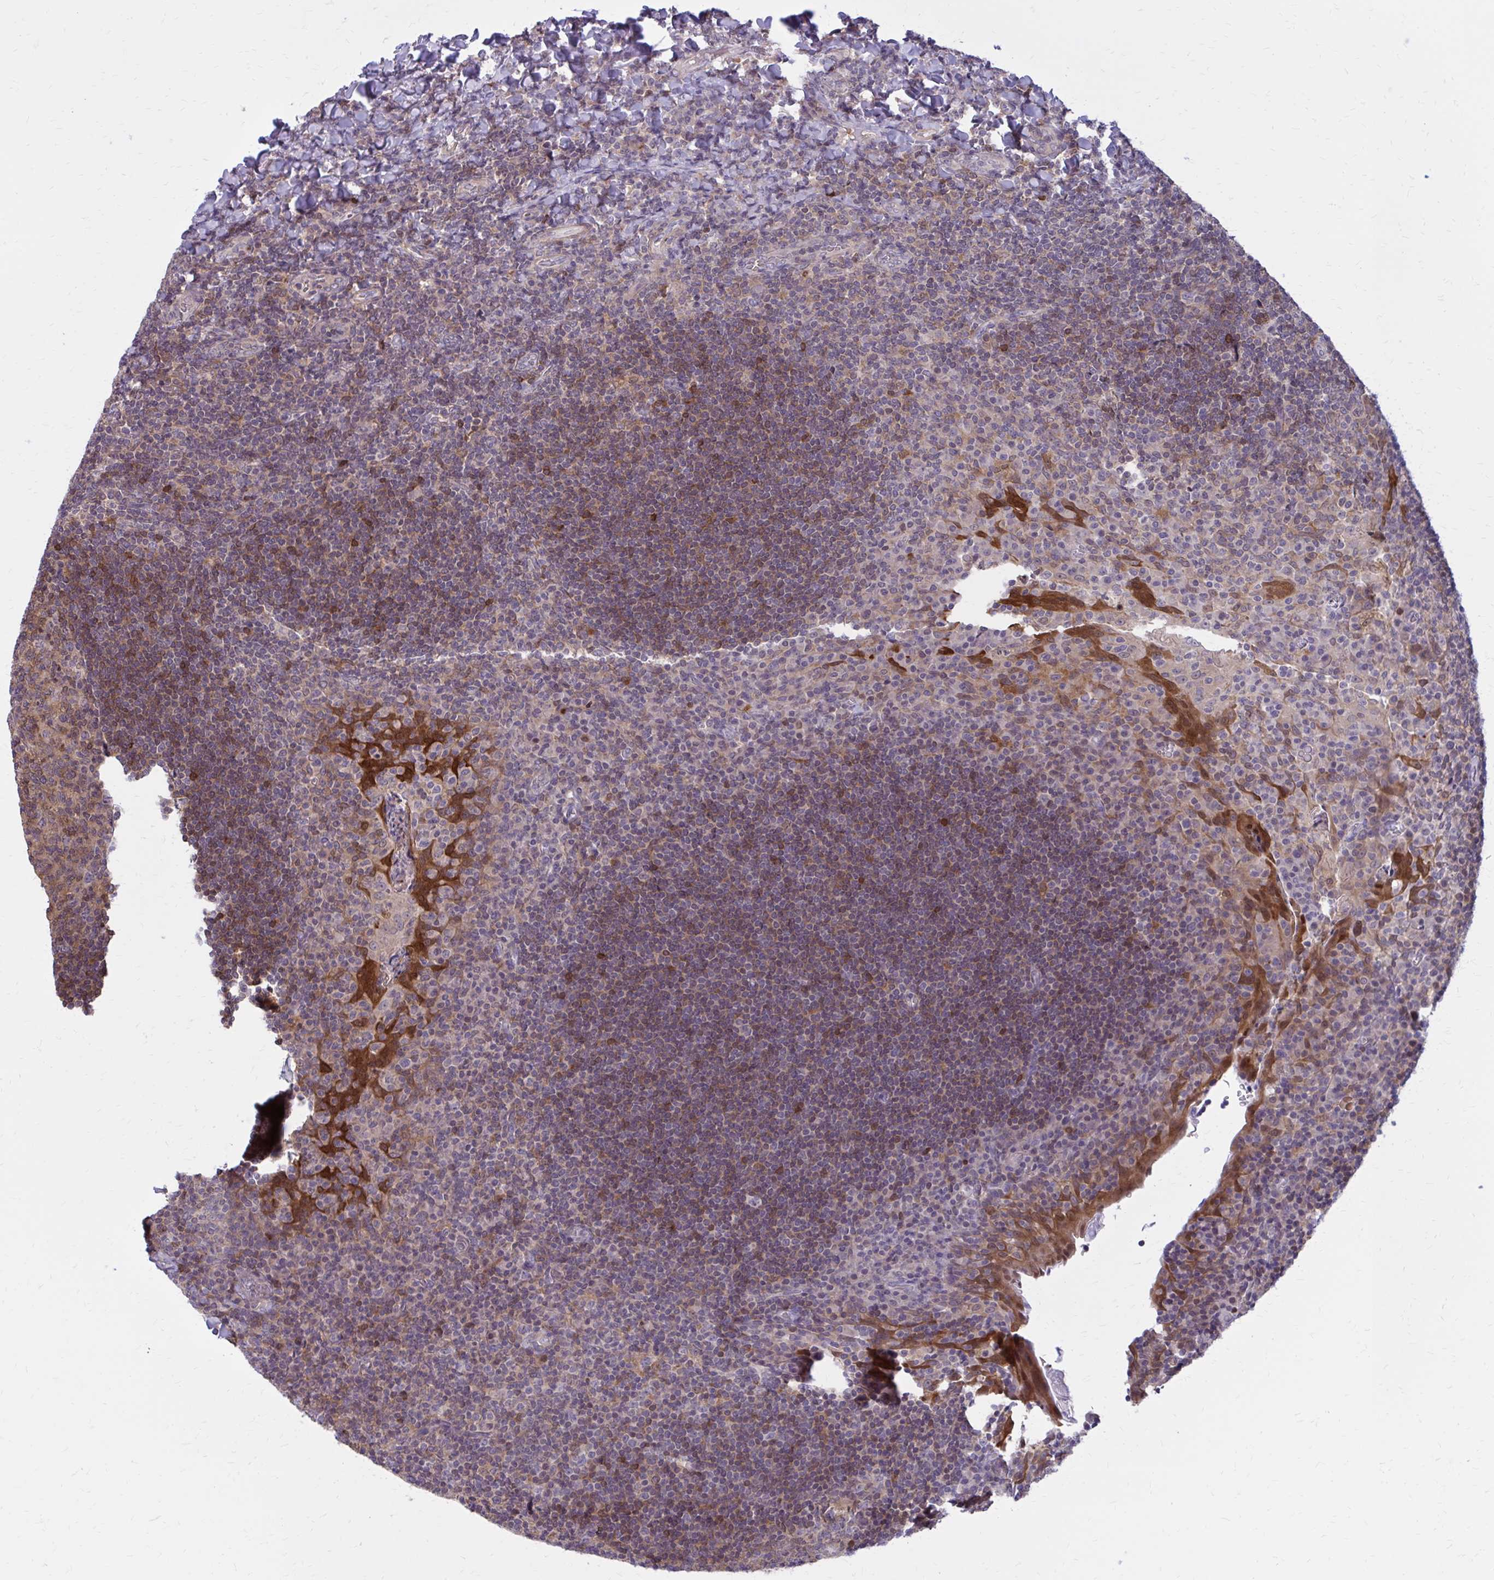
{"staining": {"intensity": "moderate", "quantity": "<25%", "location": "cytoplasmic/membranous"}, "tissue": "tonsil", "cell_type": "Germinal center cells", "image_type": "normal", "snomed": [{"axis": "morphology", "description": "Normal tissue, NOS"}, {"axis": "topography", "description": "Tonsil"}], "caption": "Germinal center cells demonstrate low levels of moderate cytoplasmic/membranous positivity in approximately <25% of cells in benign human tonsil.", "gene": "DBI", "patient": {"sex": "male", "age": 17}}